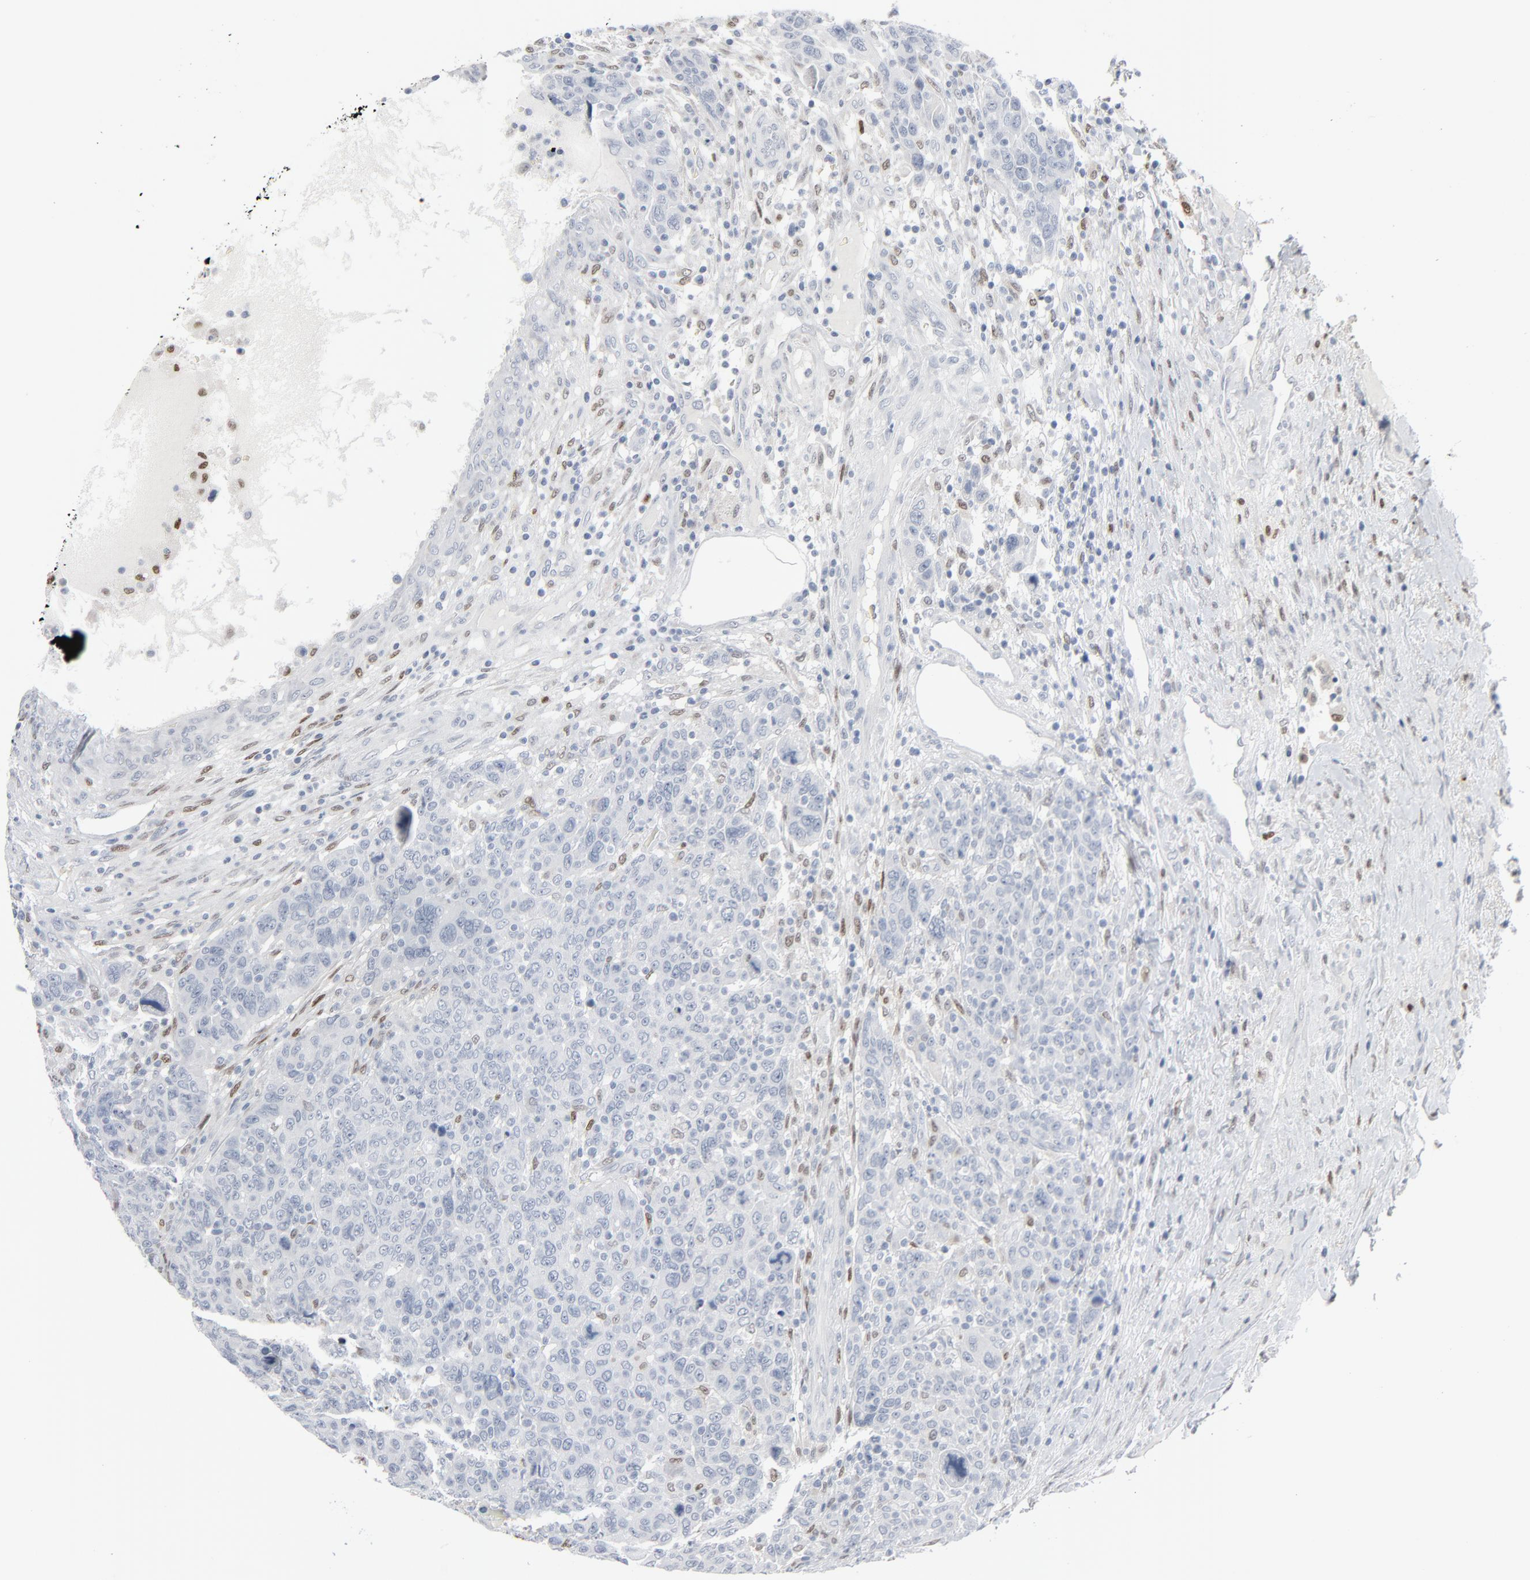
{"staining": {"intensity": "negative", "quantity": "none", "location": "none"}, "tissue": "breast cancer", "cell_type": "Tumor cells", "image_type": "cancer", "snomed": [{"axis": "morphology", "description": "Duct carcinoma"}, {"axis": "topography", "description": "Breast"}], "caption": "A high-resolution image shows immunohistochemistry (IHC) staining of breast invasive ductal carcinoma, which demonstrates no significant positivity in tumor cells.", "gene": "MITF", "patient": {"sex": "female", "age": 68}}